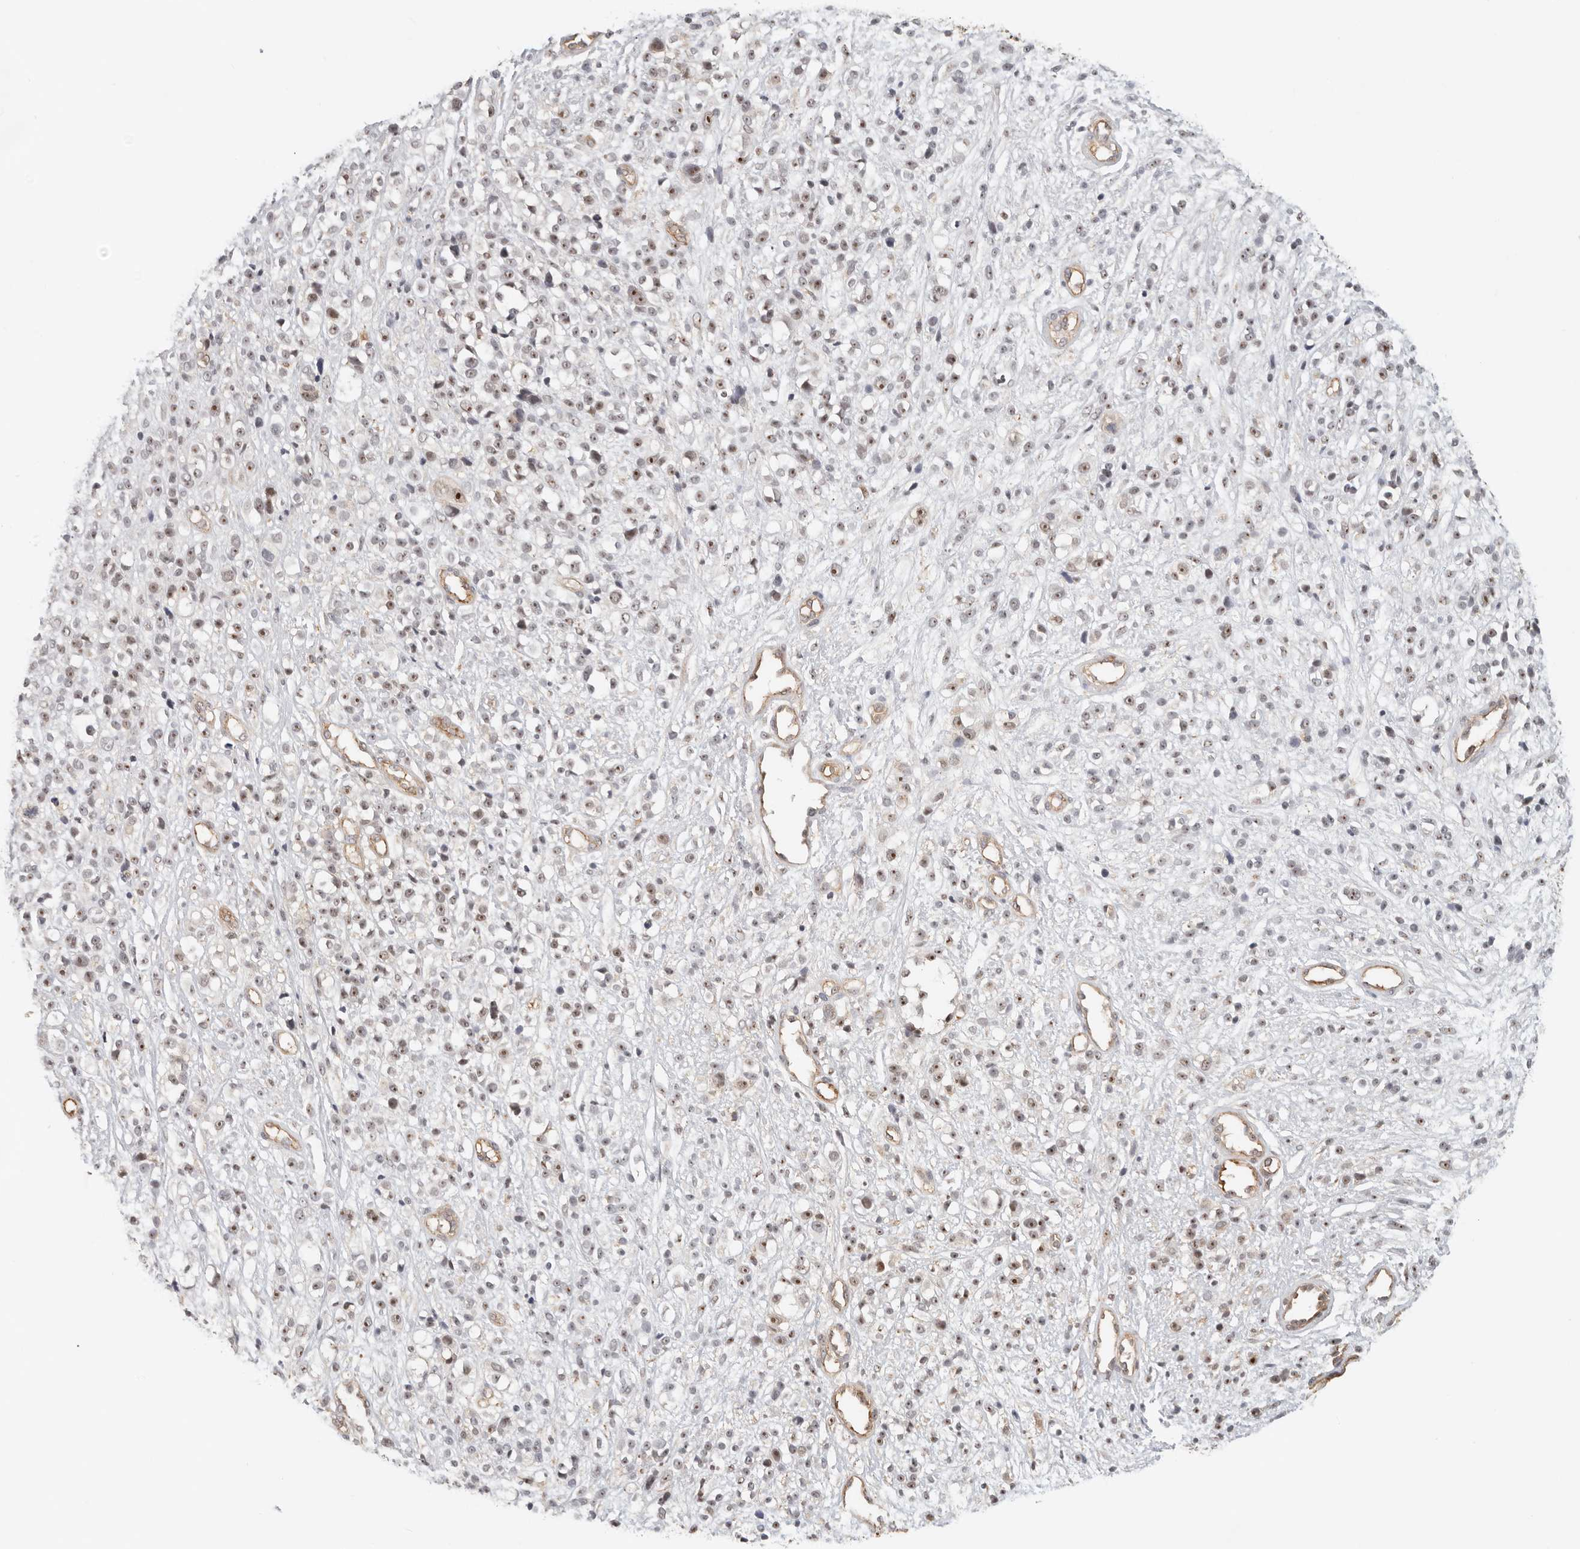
{"staining": {"intensity": "strong", "quantity": ">75%", "location": "nuclear"}, "tissue": "melanoma", "cell_type": "Tumor cells", "image_type": "cancer", "snomed": [{"axis": "morphology", "description": "Malignant melanoma, NOS"}, {"axis": "topography", "description": "Skin"}], "caption": "IHC staining of melanoma, which displays high levels of strong nuclear staining in about >75% of tumor cells indicating strong nuclear protein expression. The staining was performed using DAB (3,3'-diaminobenzidine) (brown) for protein detection and nuclei were counterstained in hematoxylin (blue).", "gene": "HEXD", "patient": {"sex": "female", "age": 55}}